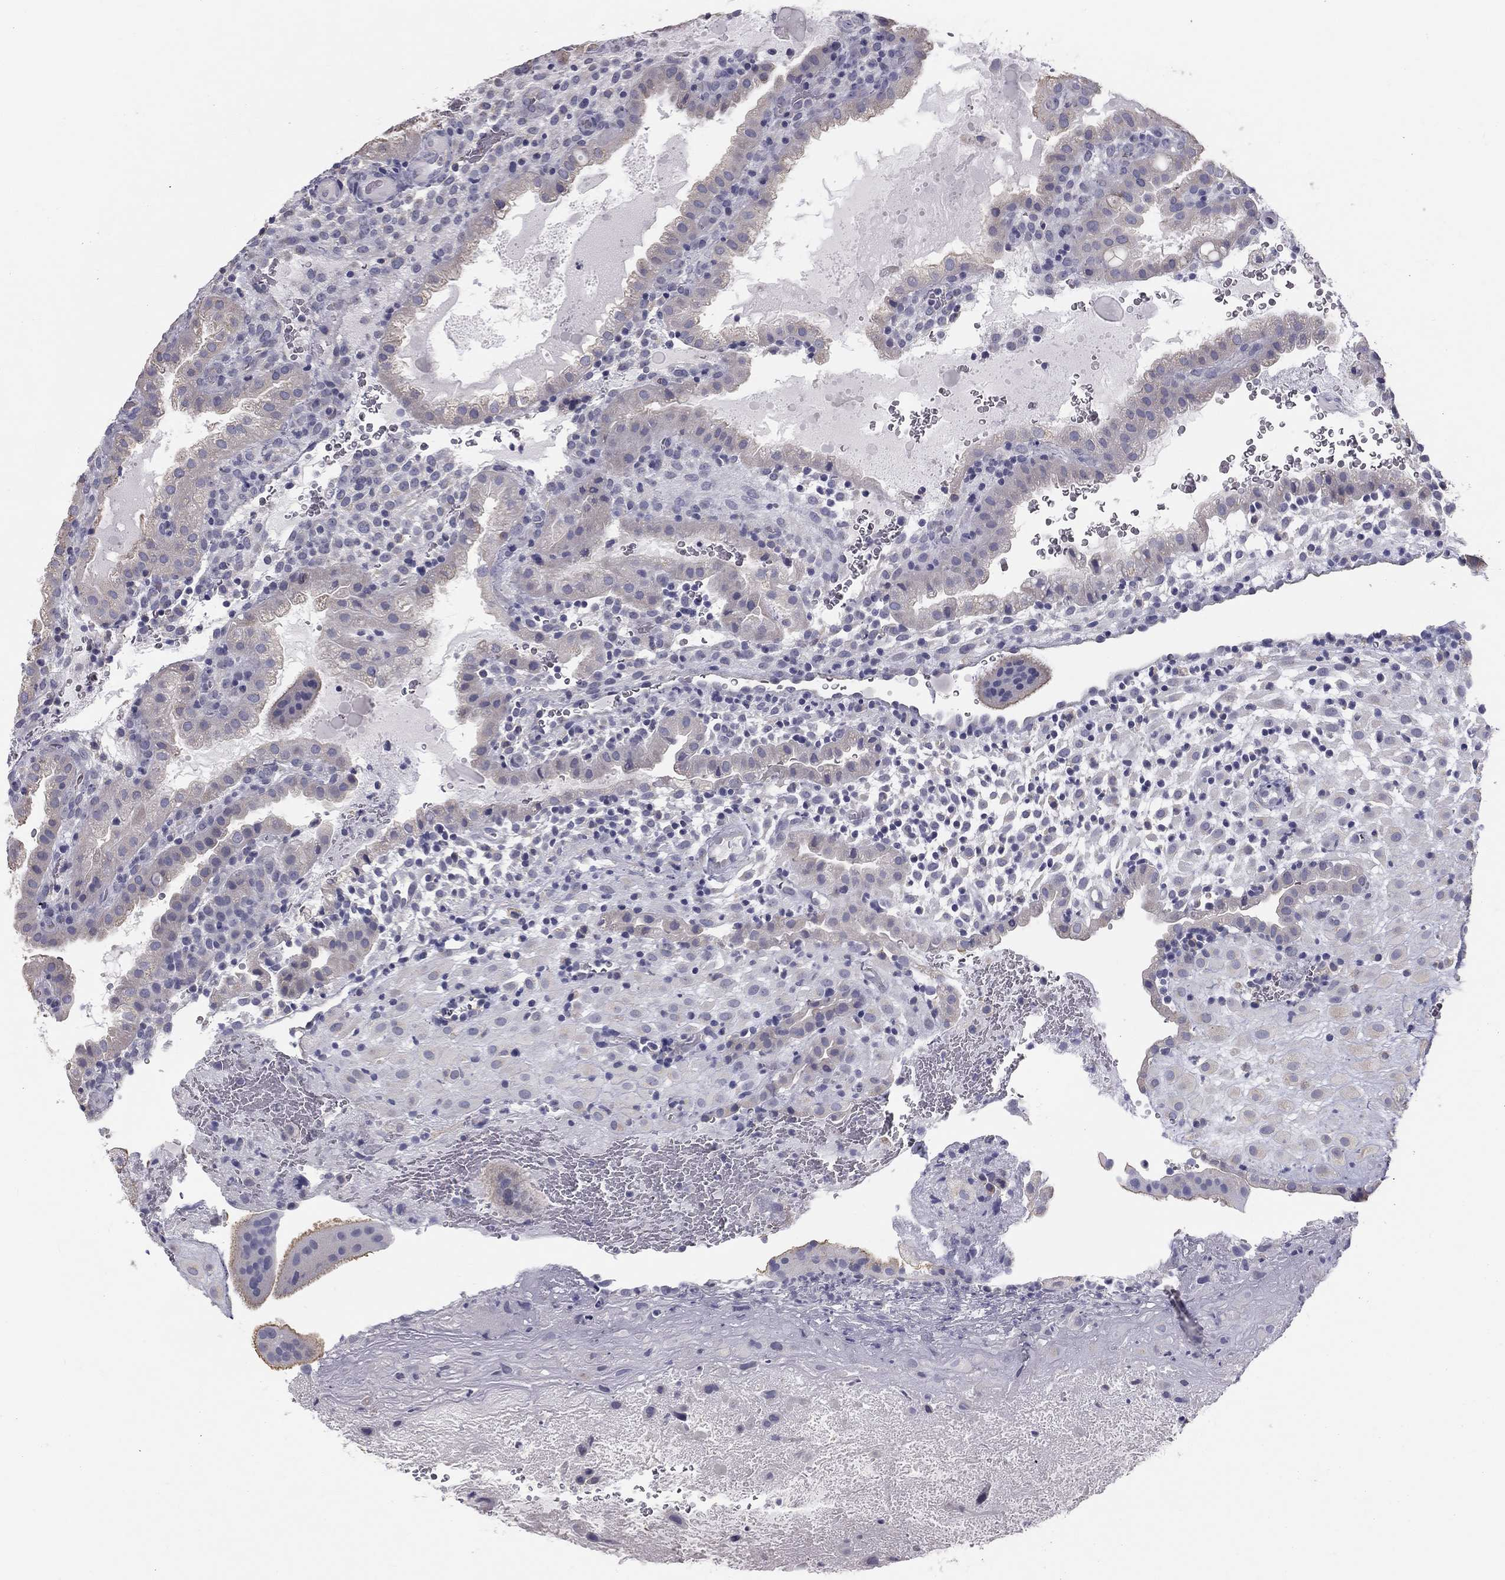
{"staining": {"intensity": "negative", "quantity": "none", "location": "none"}, "tissue": "placenta", "cell_type": "Decidual cells", "image_type": "normal", "snomed": [{"axis": "morphology", "description": "Normal tissue, NOS"}, {"axis": "topography", "description": "Placenta"}], "caption": "This is an immunohistochemistry (IHC) histopathology image of benign placenta. There is no expression in decidual cells.", "gene": "MUC13", "patient": {"sex": "female", "age": 19}}